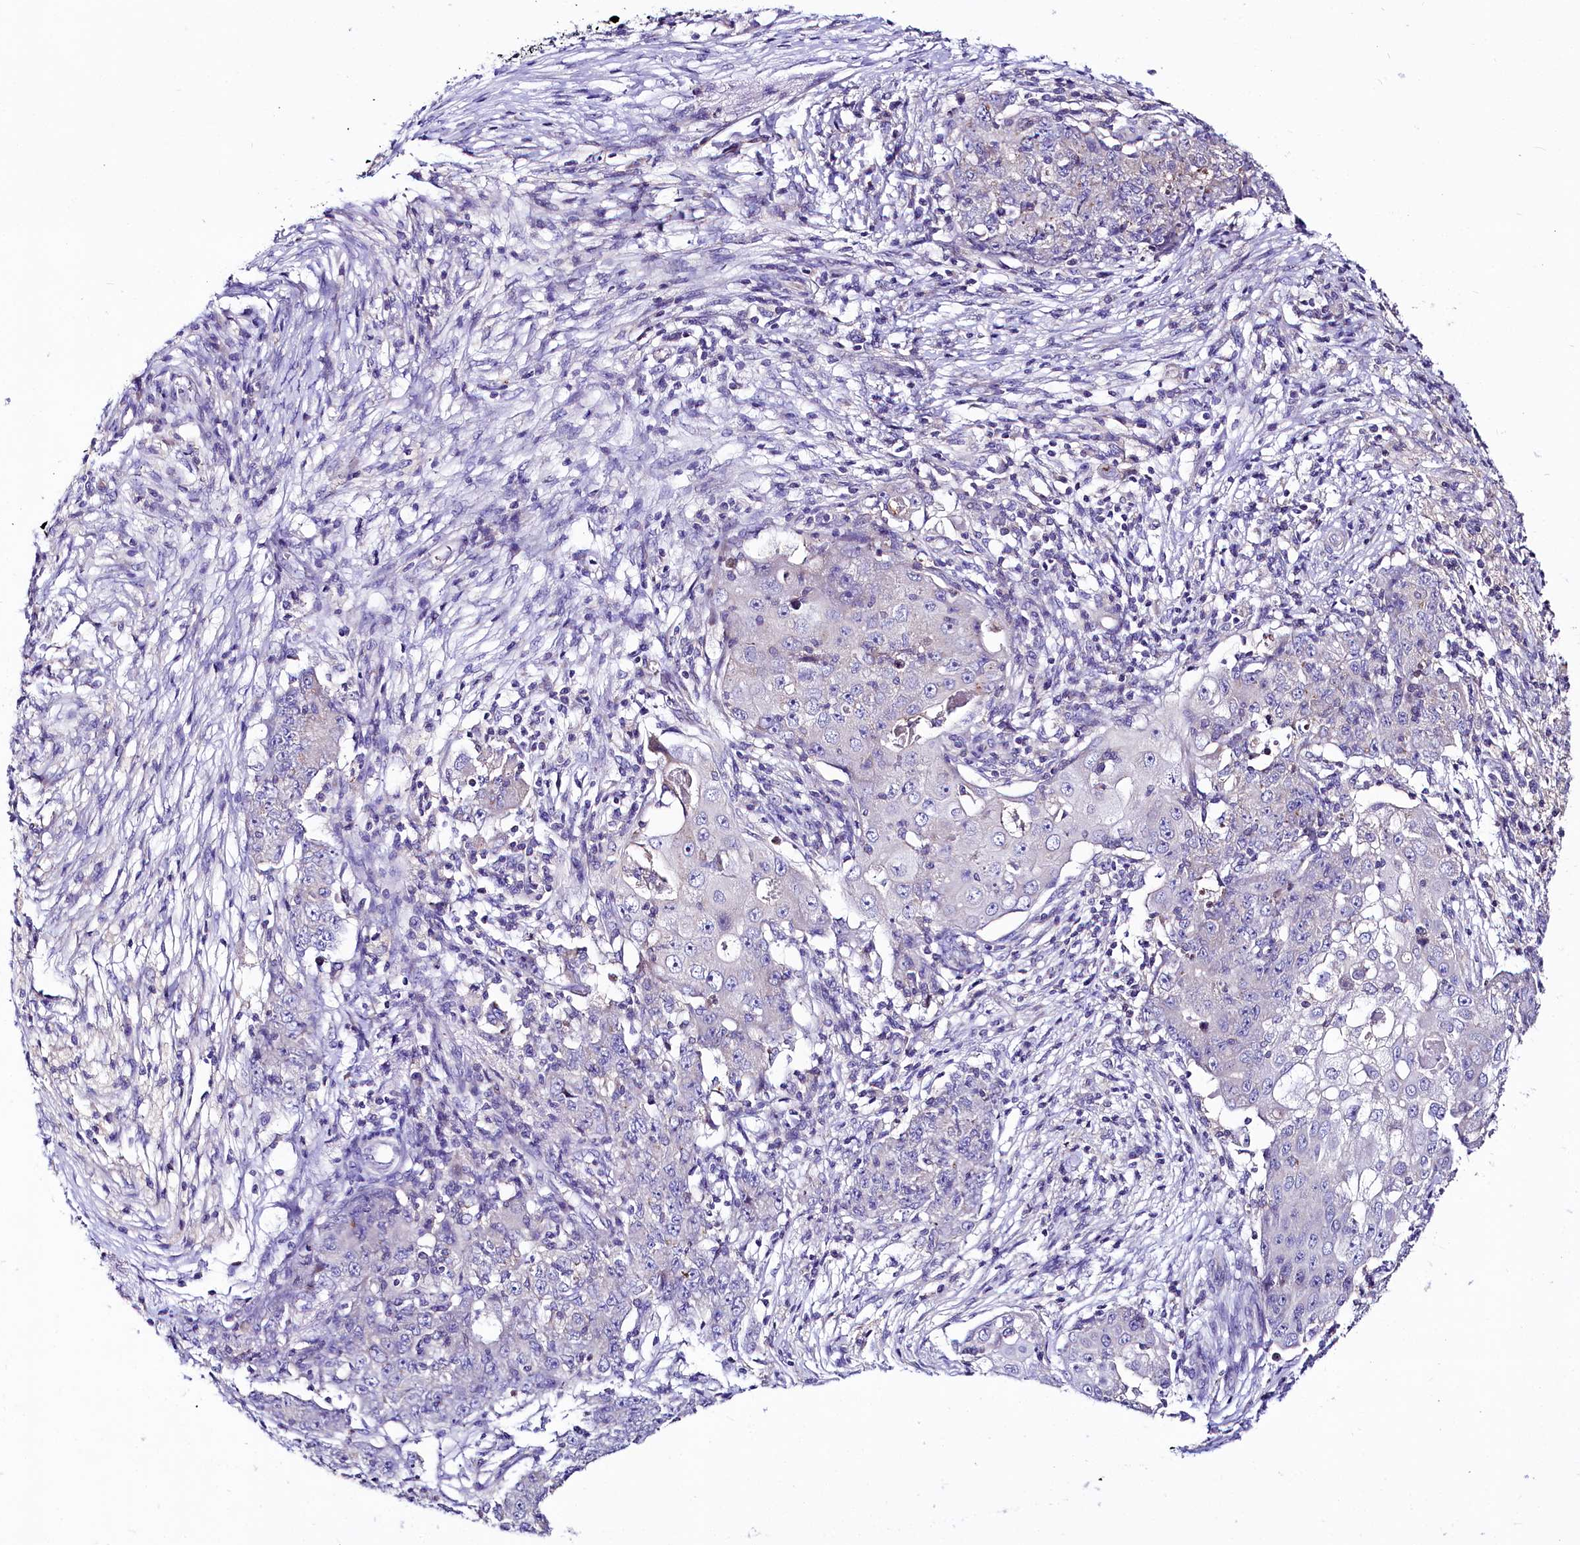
{"staining": {"intensity": "negative", "quantity": "none", "location": "none"}, "tissue": "ovarian cancer", "cell_type": "Tumor cells", "image_type": "cancer", "snomed": [{"axis": "morphology", "description": "Carcinoma, endometroid"}, {"axis": "topography", "description": "Ovary"}], "caption": "DAB (3,3'-diaminobenzidine) immunohistochemical staining of ovarian cancer (endometroid carcinoma) reveals no significant expression in tumor cells.", "gene": "ABHD5", "patient": {"sex": "female", "age": 42}}